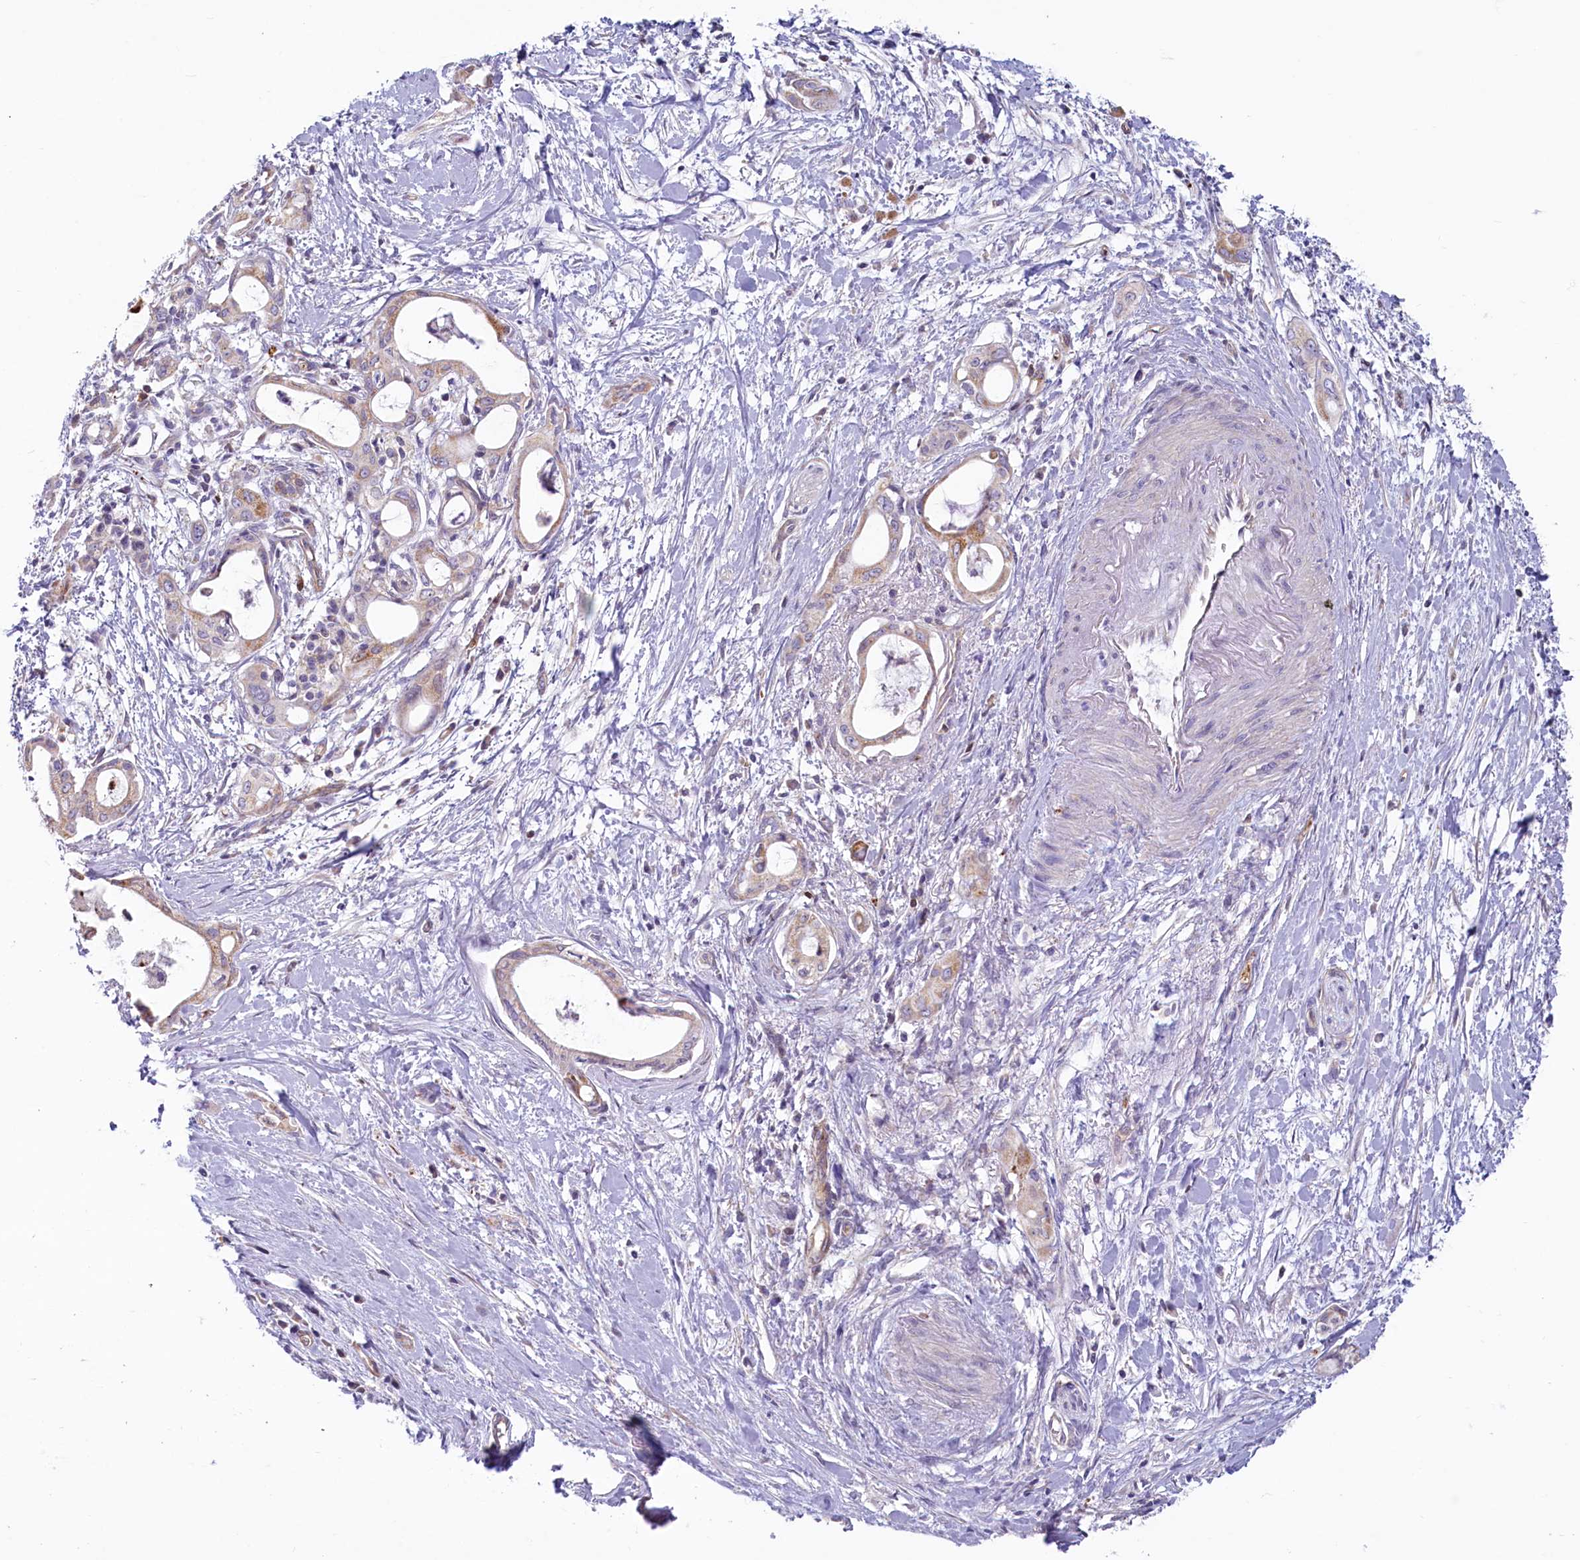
{"staining": {"intensity": "weak", "quantity": "<25%", "location": "cytoplasmic/membranous"}, "tissue": "pancreatic cancer", "cell_type": "Tumor cells", "image_type": "cancer", "snomed": [{"axis": "morphology", "description": "Adenocarcinoma, NOS"}, {"axis": "topography", "description": "Pancreas"}], "caption": "High magnification brightfield microscopy of pancreatic cancer stained with DAB (3,3'-diaminobenzidine) (brown) and counterstained with hematoxylin (blue): tumor cells show no significant expression. (DAB (3,3'-diaminobenzidine) immunohistochemistry (IHC) with hematoxylin counter stain).", "gene": "LMOD3", "patient": {"sex": "male", "age": 72}}